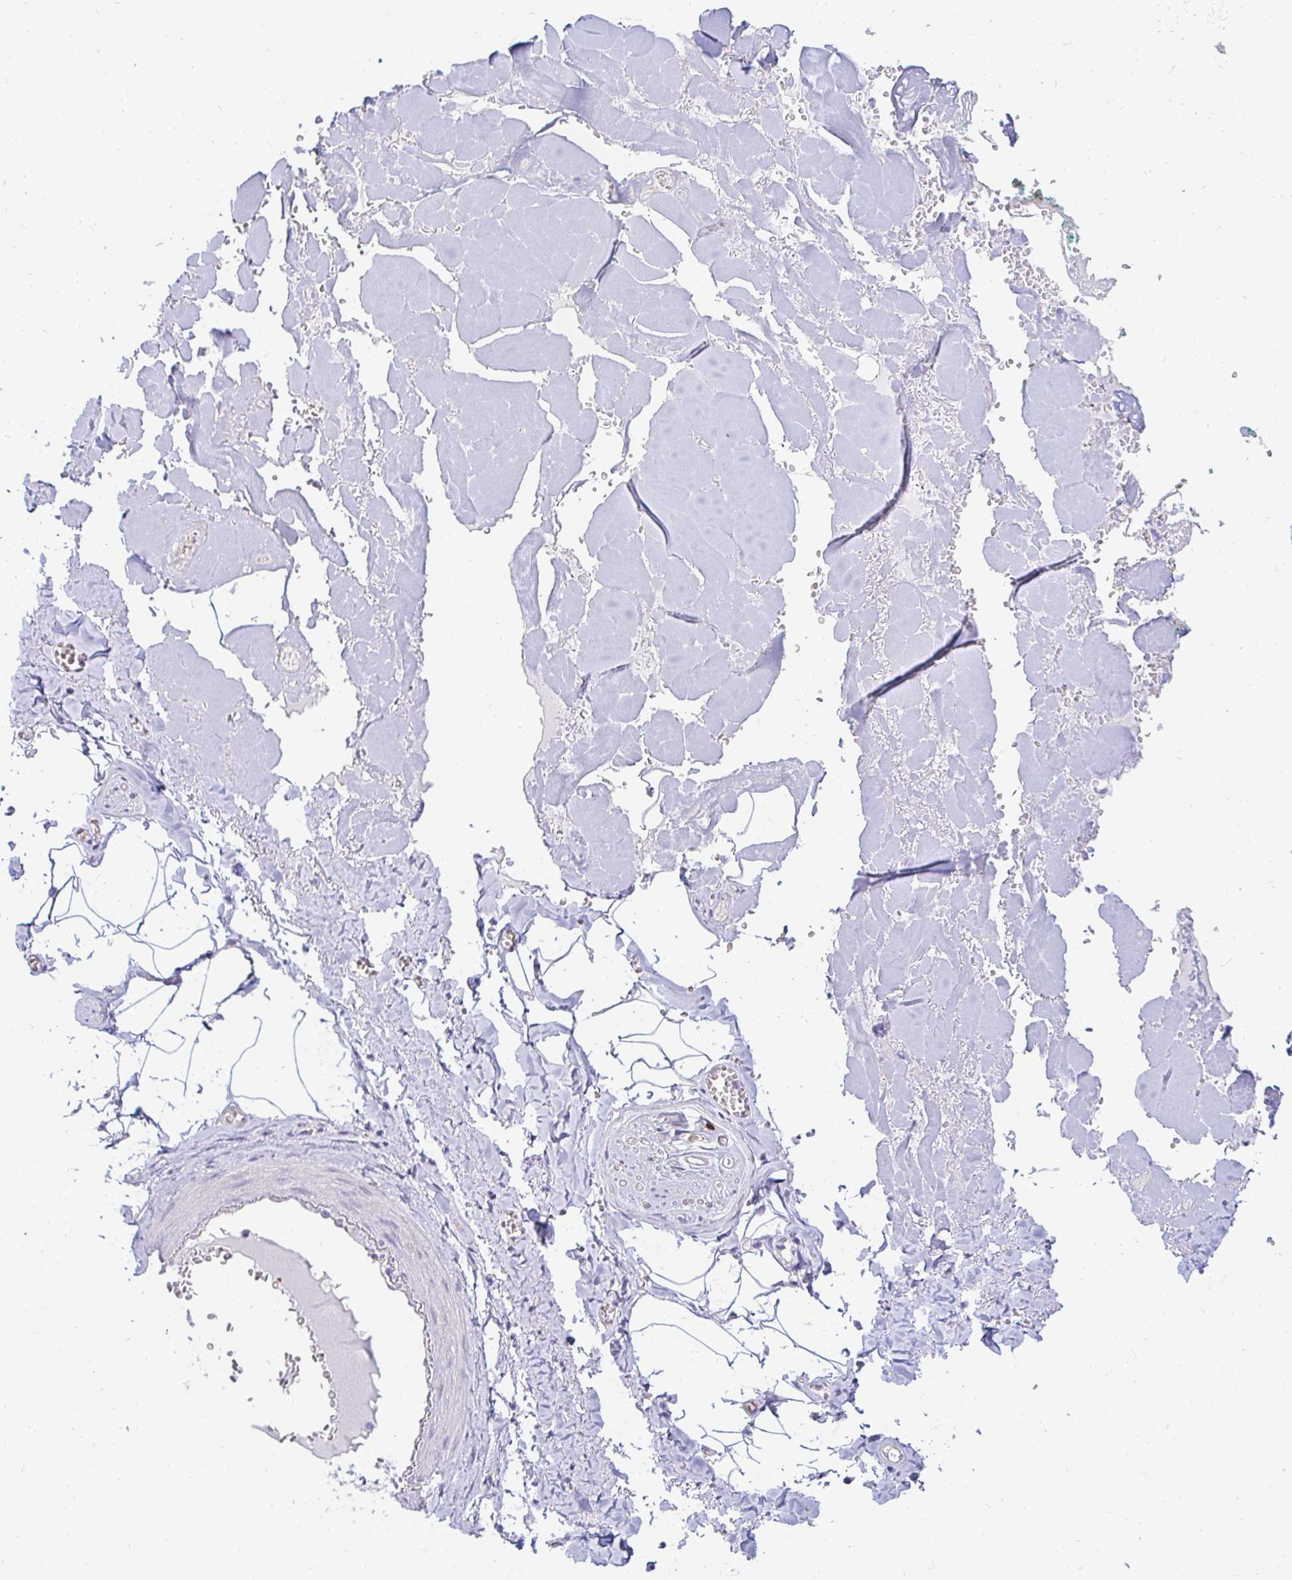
{"staining": {"intensity": "negative", "quantity": "none", "location": "none"}, "tissue": "adipose tissue", "cell_type": "Adipocytes", "image_type": "normal", "snomed": [{"axis": "morphology", "description": "Normal tissue, NOS"}, {"axis": "topography", "description": "Vulva"}, {"axis": "topography", "description": "Peripheral nerve tissue"}], "caption": "Immunohistochemistry histopathology image of unremarkable adipose tissue: adipose tissue stained with DAB demonstrates no significant protein staining in adipocytes.", "gene": "CAPSL", "patient": {"sex": "female", "age": 66}}